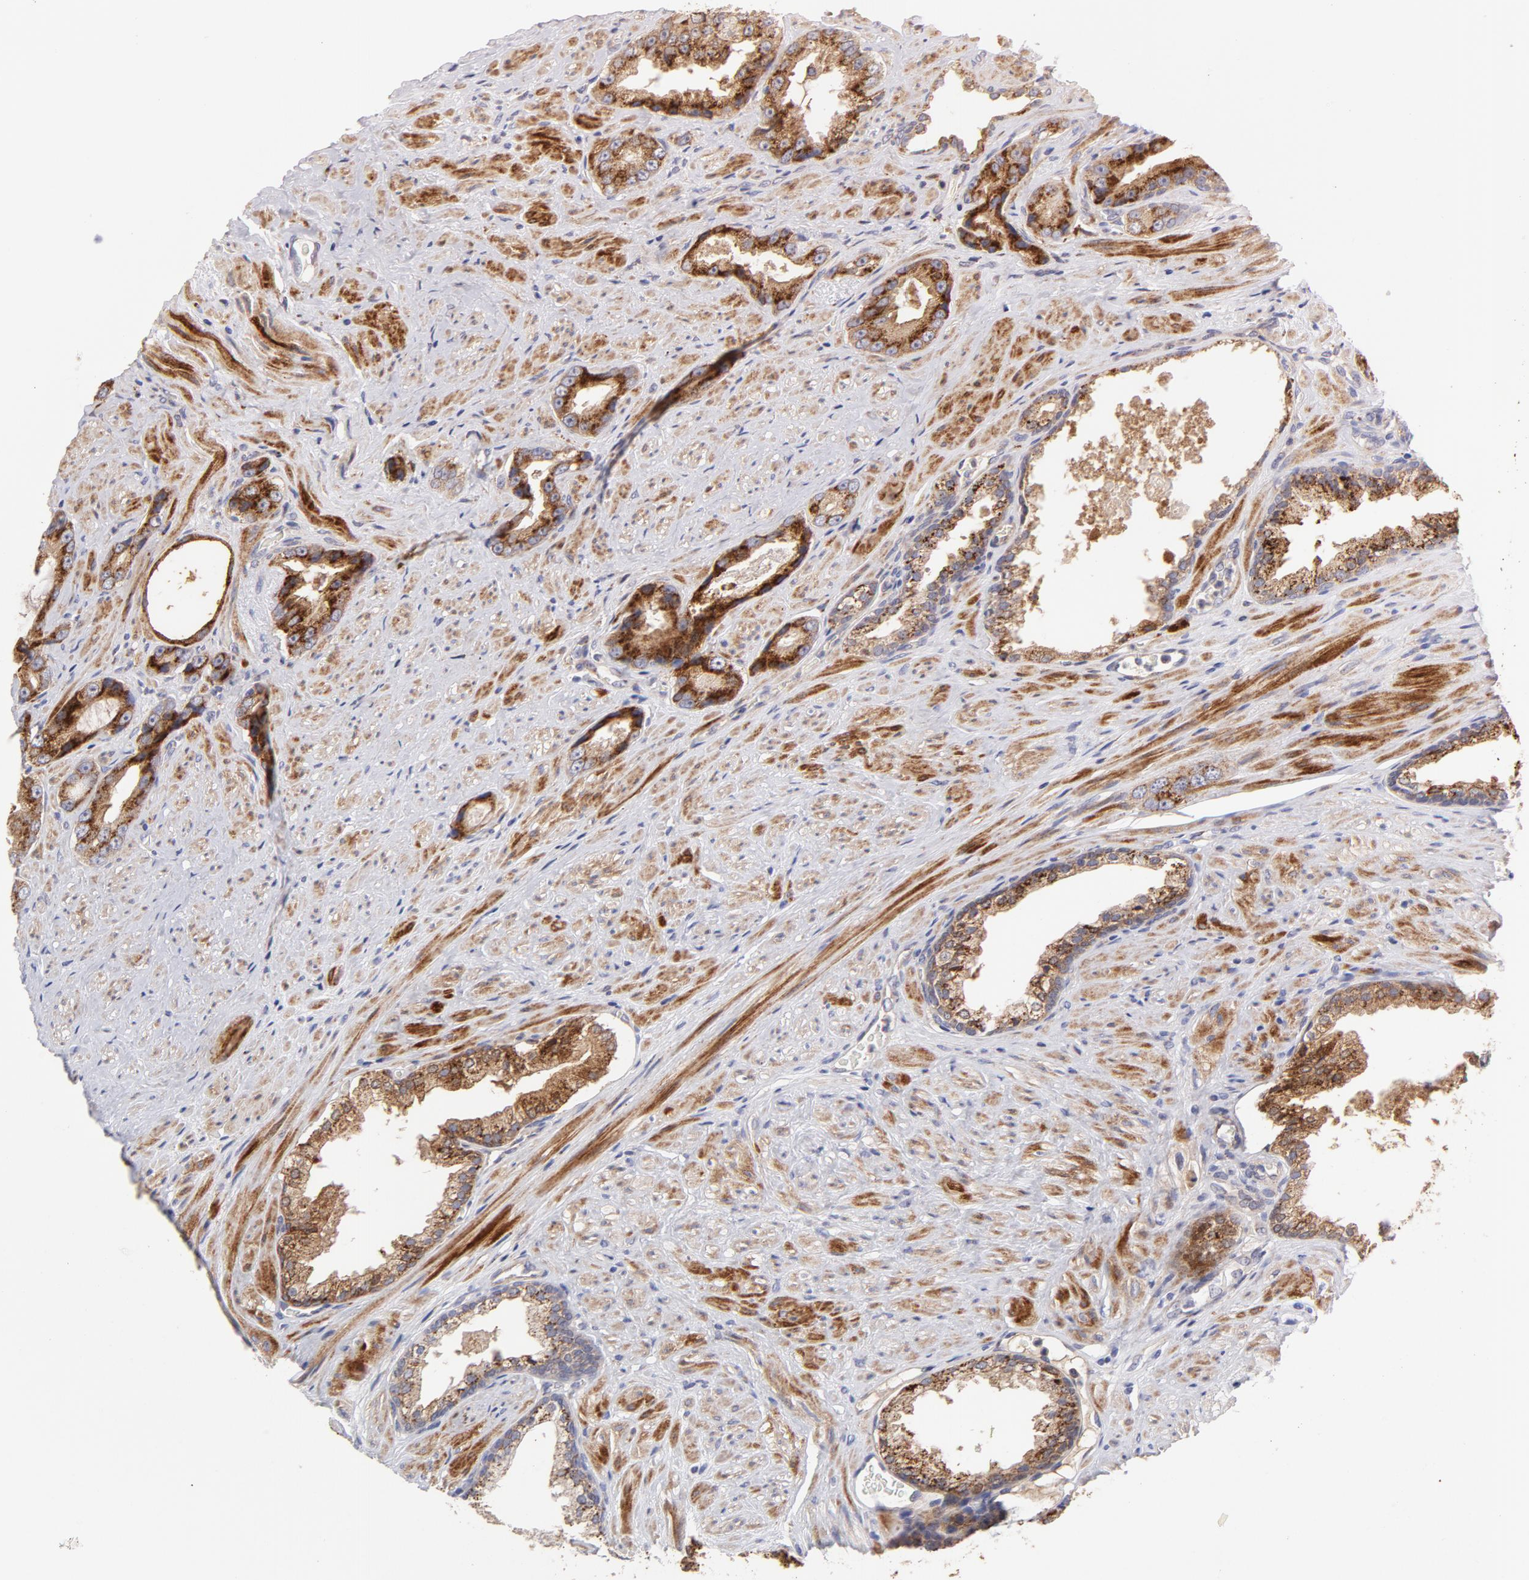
{"staining": {"intensity": "strong", "quantity": ">75%", "location": "cytoplasmic/membranous"}, "tissue": "prostate cancer", "cell_type": "Tumor cells", "image_type": "cancer", "snomed": [{"axis": "morphology", "description": "Adenocarcinoma, Medium grade"}, {"axis": "topography", "description": "Prostate"}], "caption": "Protein staining of prostate adenocarcinoma (medium-grade) tissue reveals strong cytoplasmic/membranous positivity in about >75% of tumor cells. (Brightfield microscopy of DAB IHC at high magnification).", "gene": "RAPGEF3", "patient": {"sex": "male", "age": 60}}